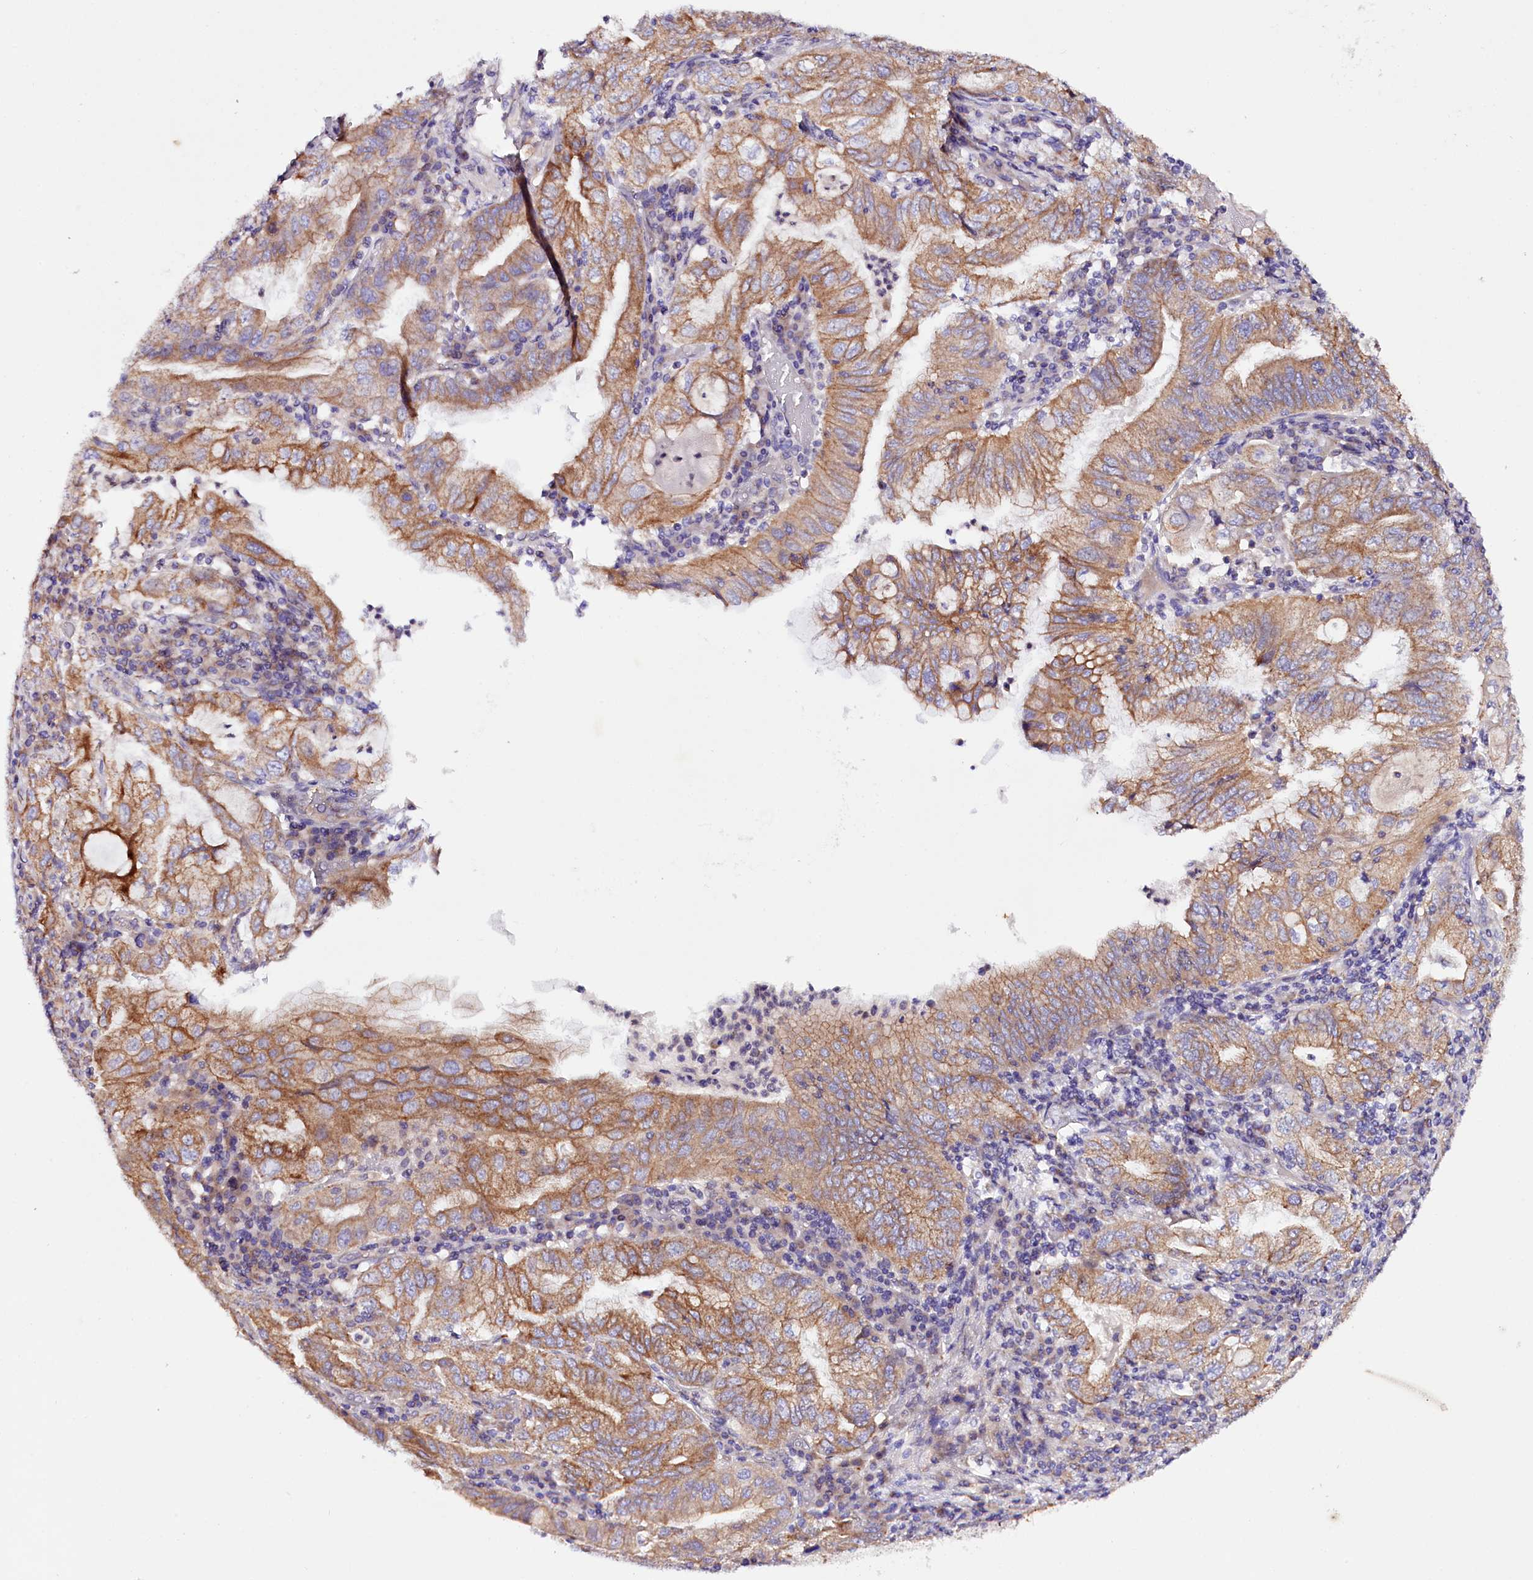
{"staining": {"intensity": "moderate", "quantity": ">75%", "location": "cytoplasmic/membranous"}, "tissue": "stomach cancer", "cell_type": "Tumor cells", "image_type": "cancer", "snomed": [{"axis": "morphology", "description": "Normal tissue, NOS"}, {"axis": "morphology", "description": "Adenocarcinoma, NOS"}, {"axis": "topography", "description": "Esophagus"}, {"axis": "topography", "description": "Stomach, upper"}, {"axis": "topography", "description": "Peripheral nerve tissue"}], "caption": "This micrograph exhibits adenocarcinoma (stomach) stained with immunohistochemistry to label a protein in brown. The cytoplasmic/membranous of tumor cells show moderate positivity for the protein. Nuclei are counter-stained blue.", "gene": "SACM1L", "patient": {"sex": "male", "age": 62}}